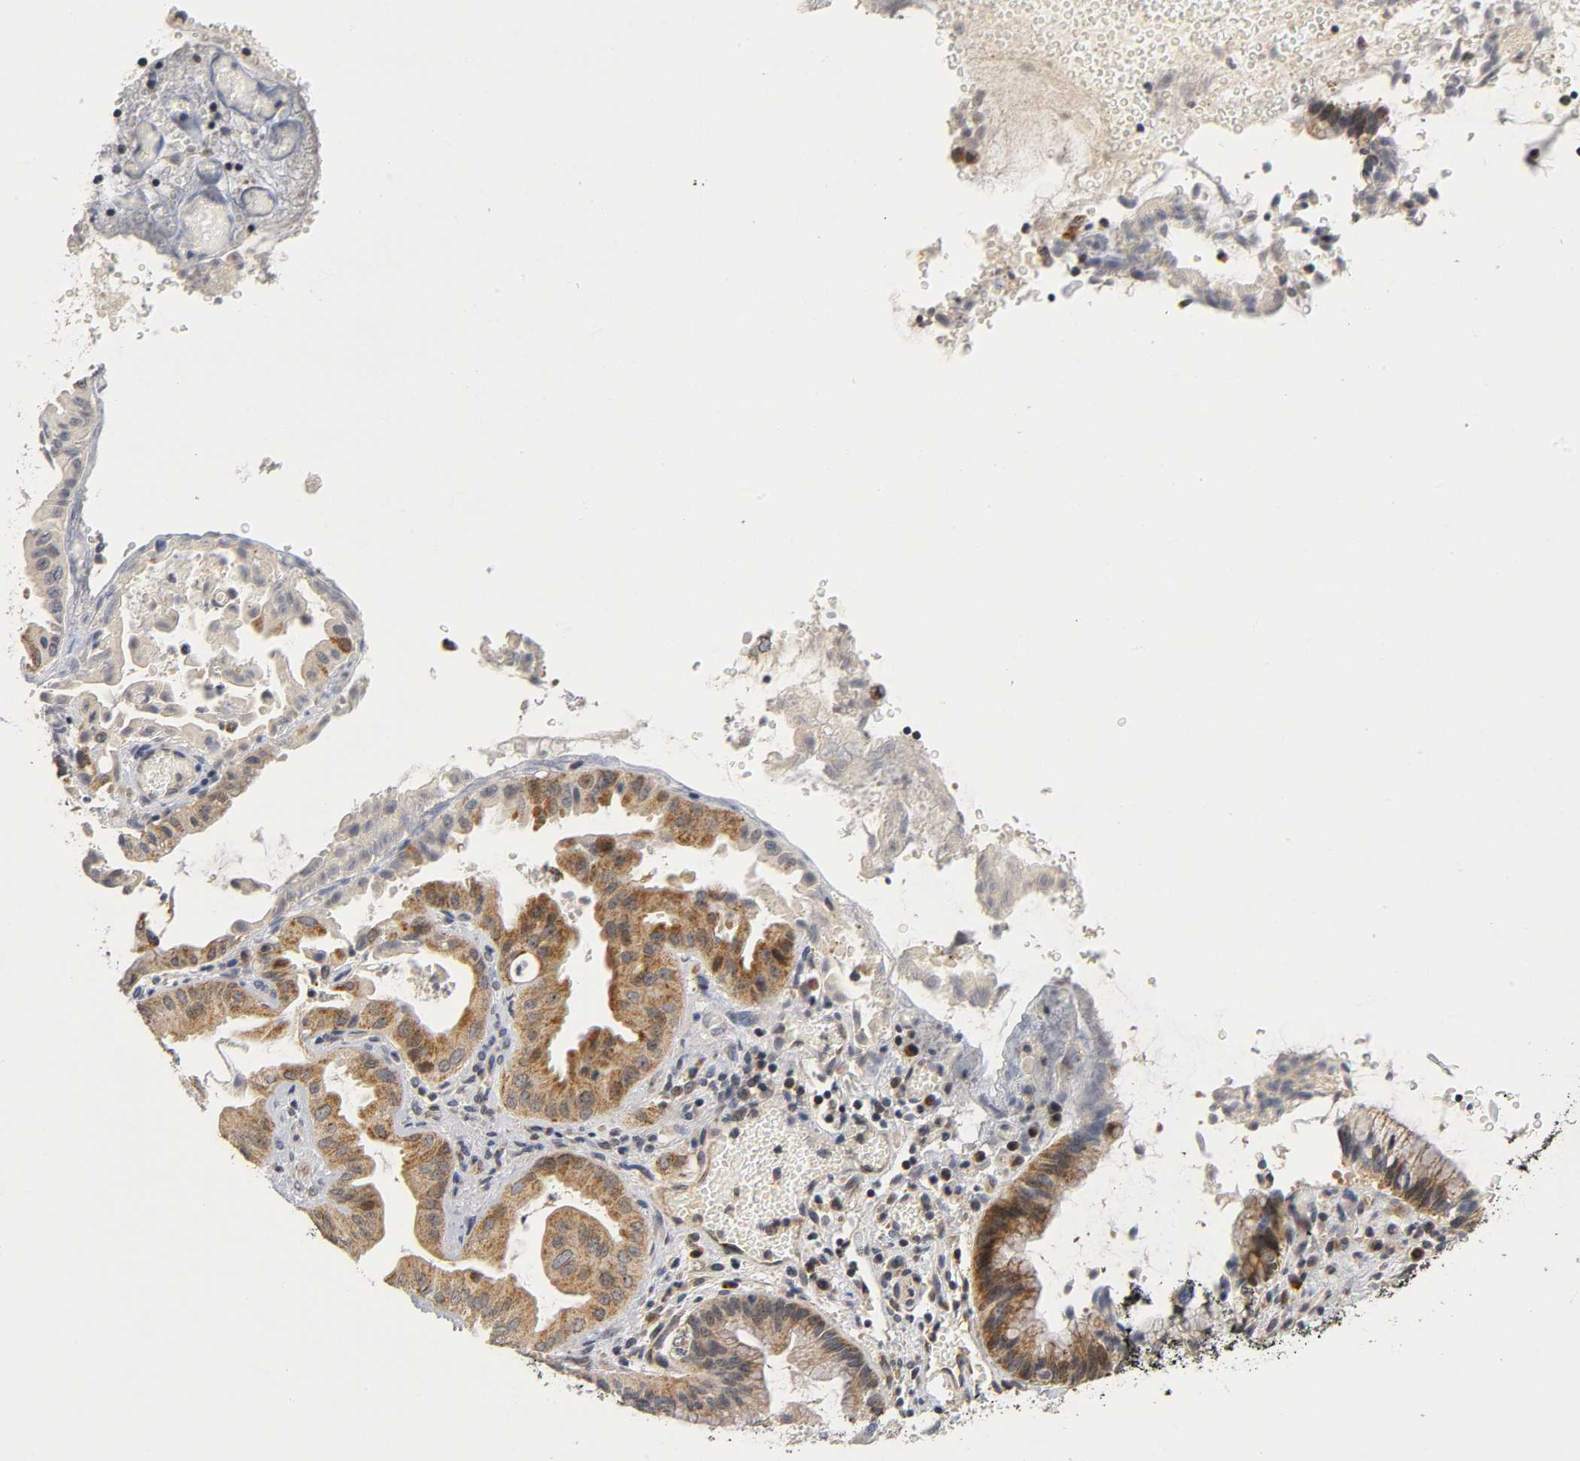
{"staining": {"intensity": "moderate", "quantity": ">75%", "location": "cytoplasmic/membranous"}, "tissue": "liver cancer", "cell_type": "Tumor cells", "image_type": "cancer", "snomed": [{"axis": "morphology", "description": "Cholangiocarcinoma"}, {"axis": "topography", "description": "Liver"}], "caption": "A medium amount of moderate cytoplasmic/membranous expression is seen in approximately >75% of tumor cells in liver cholangiocarcinoma tissue. Nuclei are stained in blue.", "gene": "NRP1", "patient": {"sex": "male", "age": 58}}